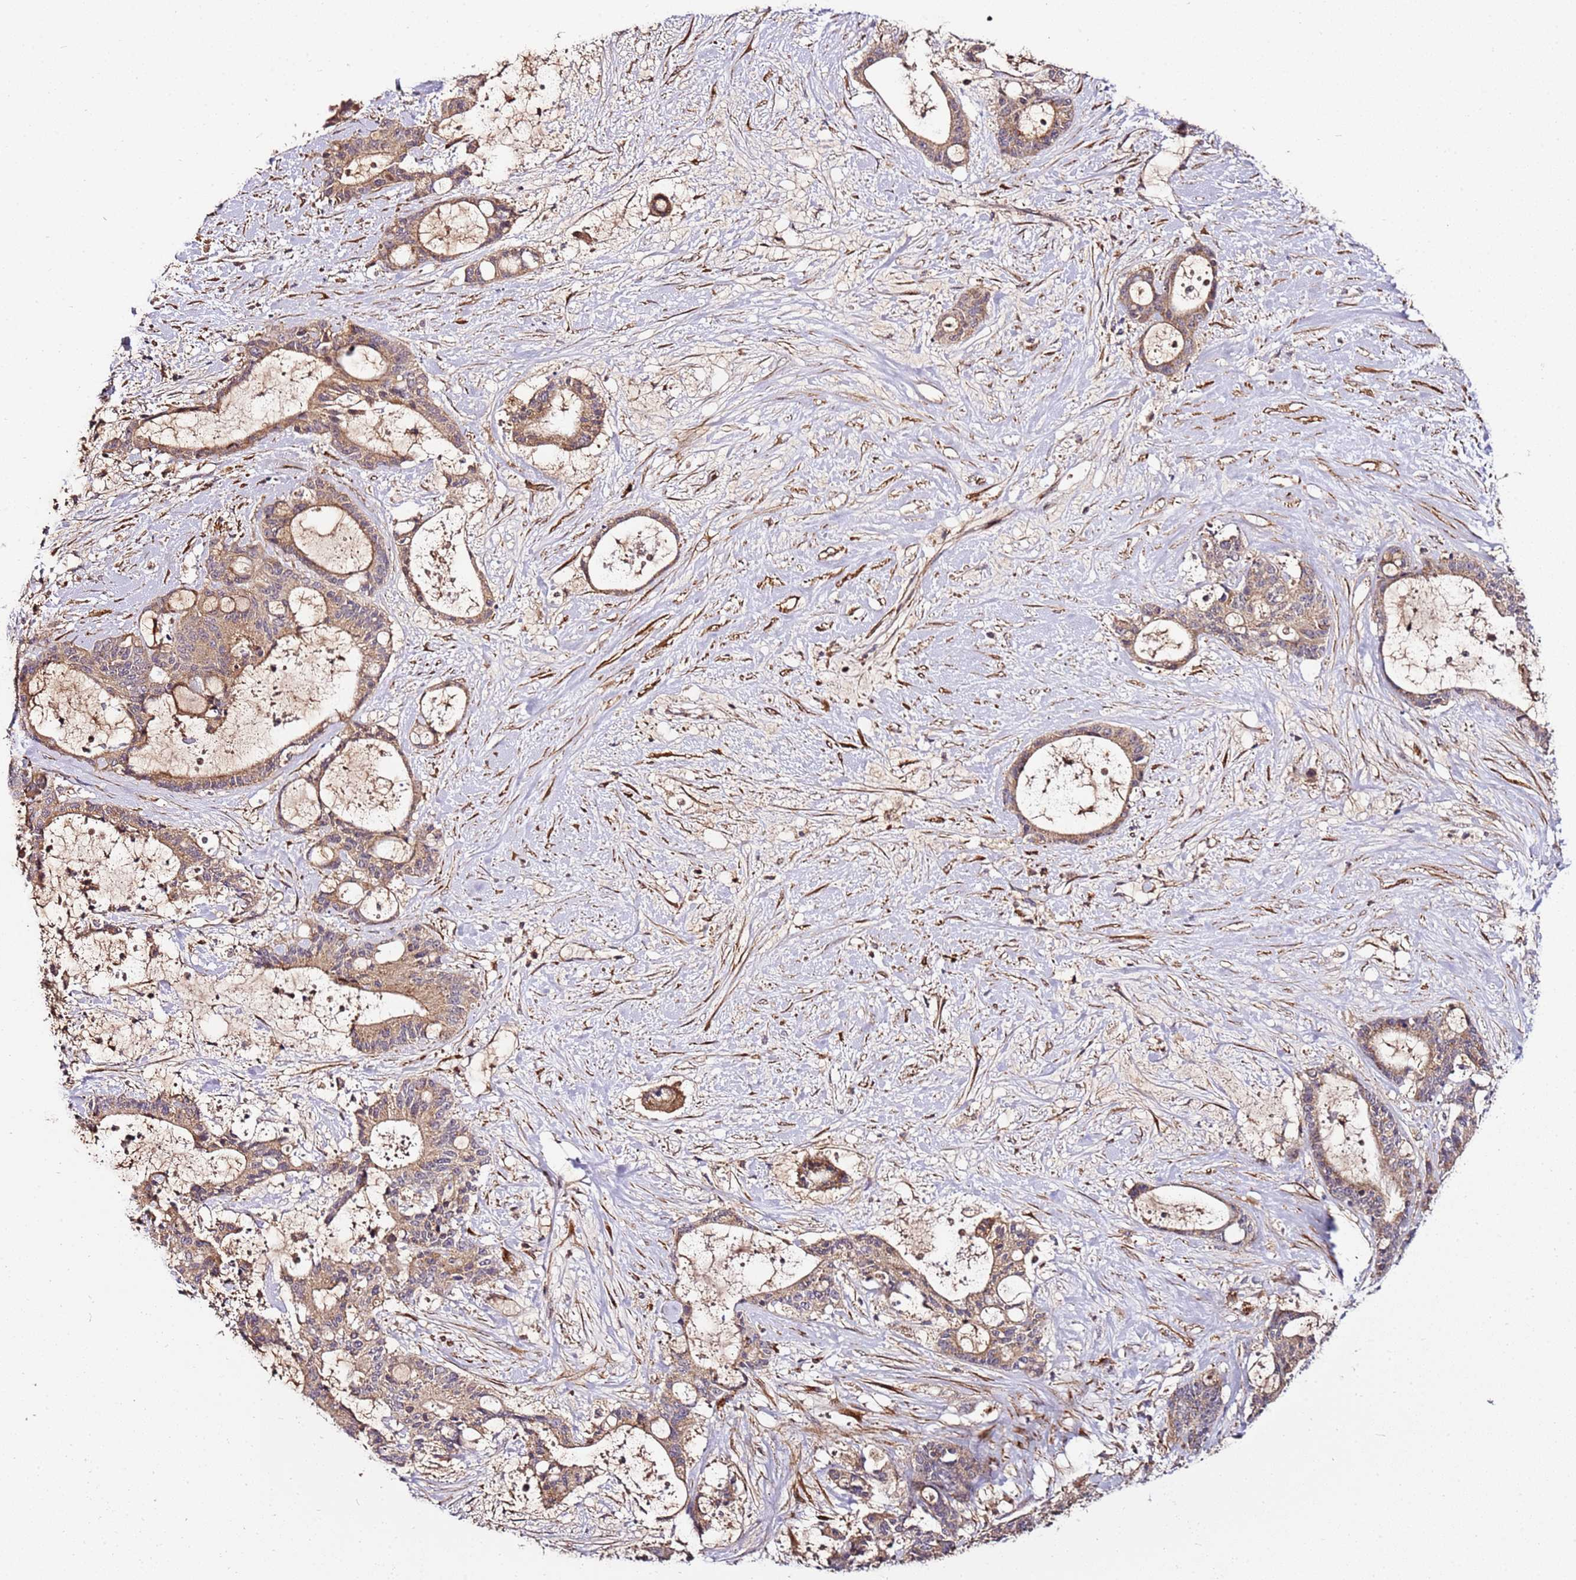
{"staining": {"intensity": "moderate", "quantity": ">75%", "location": "cytoplasmic/membranous"}, "tissue": "liver cancer", "cell_type": "Tumor cells", "image_type": "cancer", "snomed": [{"axis": "morphology", "description": "Normal tissue, NOS"}, {"axis": "morphology", "description": "Cholangiocarcinoma"}, {"axis": "topography", "description": "Liver"}, {"axis": "topography", "description": "Peripheral nerve tissue"}], "caption": "Protein staining demonstrates moderate cytoplasmic/membranous positivity in about >75% of tumor cells in liver cancer.", "gene": "PVRIG", "patient": {"sex": "female", "age": 73}}